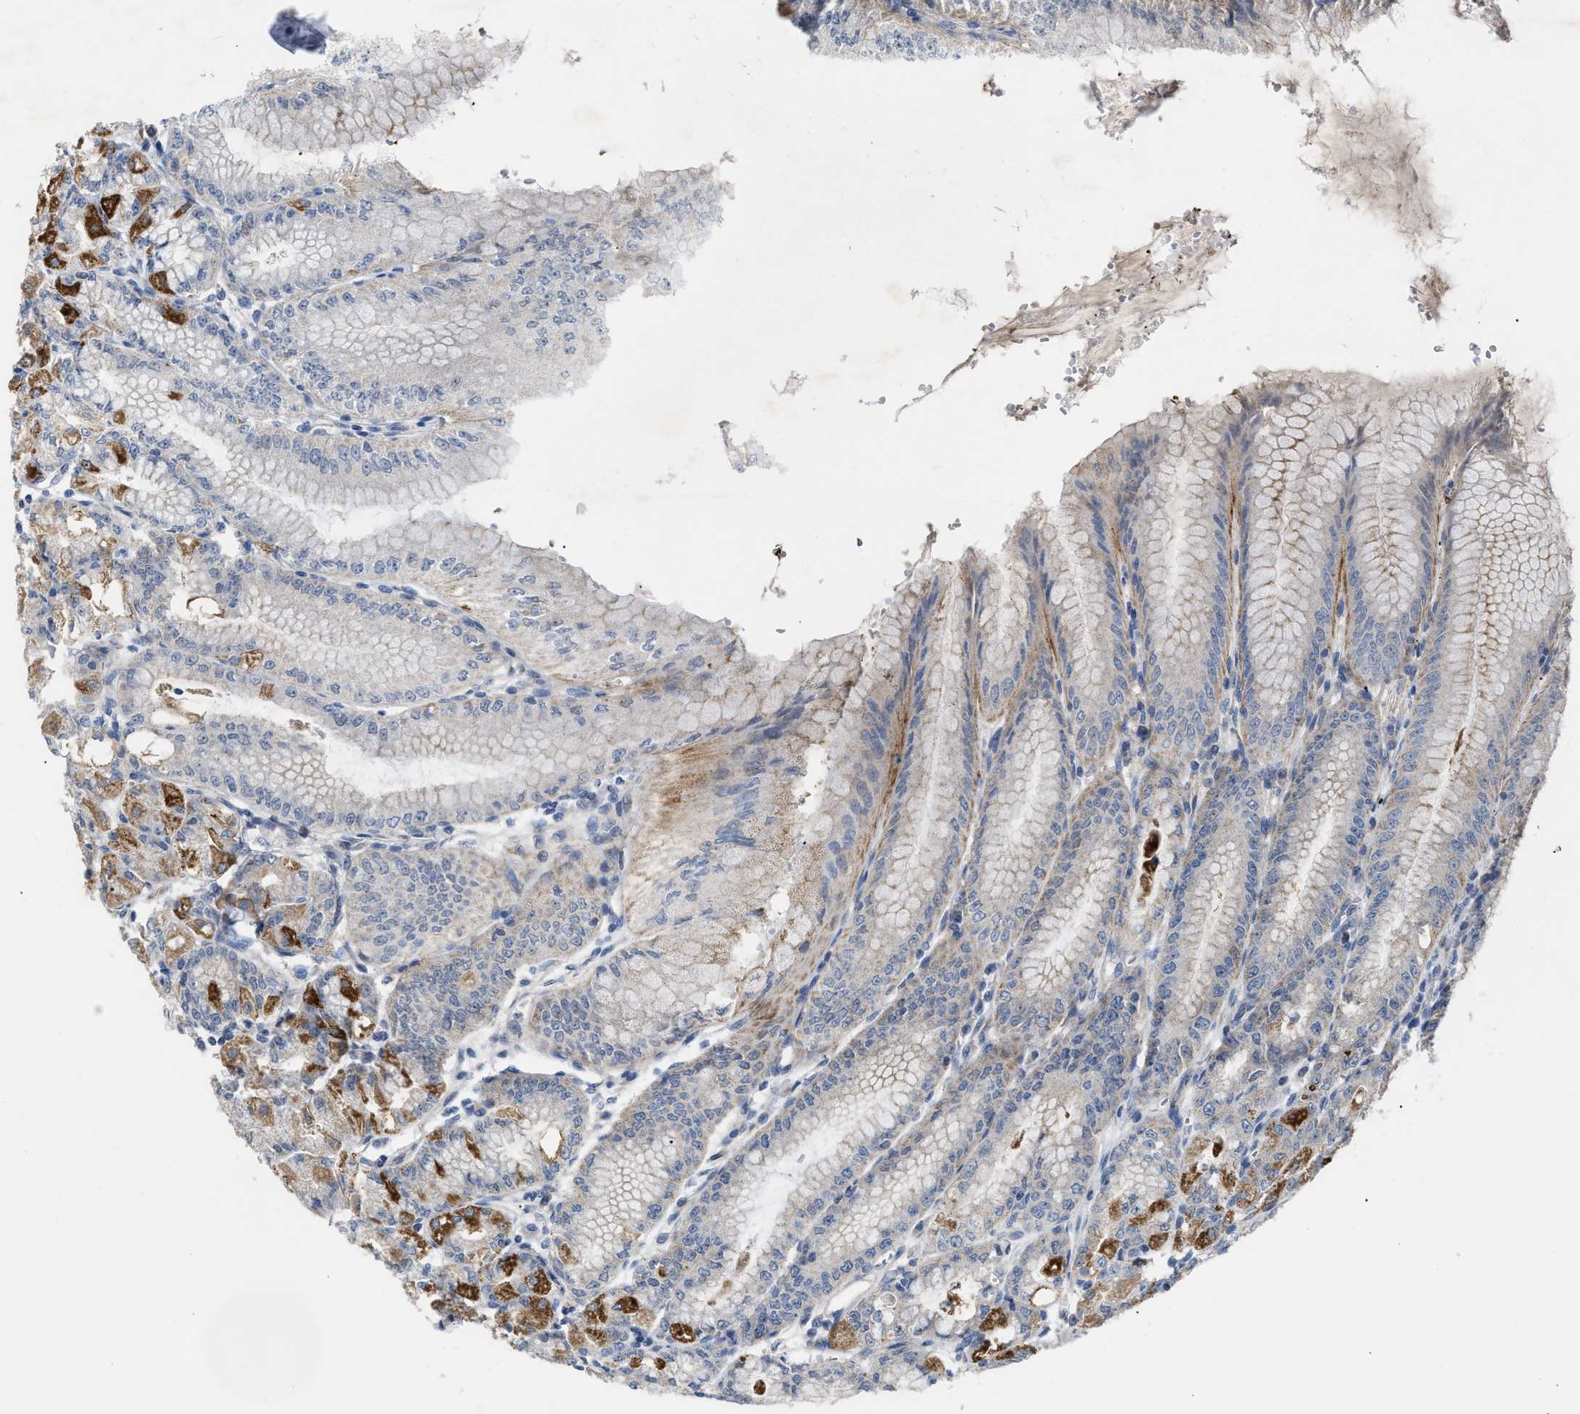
{"staining": {"intensity": "strong", "quantity": "25%-75%", "location": "cytoplasmic/membranous"}, "tissue": "stomach", "cell_type": "Glandular cells", "image_type": "normal", "snomed": [{"axis": "morphology", "description": "Normal tissue, NOS"}, {"axis": "topography", "description": "Stomach, lower"}], "caption": "Brown immunohistochemical staining in normal human stomach shows strong cytoplasmic/membranous expression in approximately 25%-75% of glandular cells. (DAB (3,3'-diaminobenzidine) = brown stain, brightfield microscopy at high magnification).", "gene": "DHX58", "patient": {"sex": "male", "age": 71}}